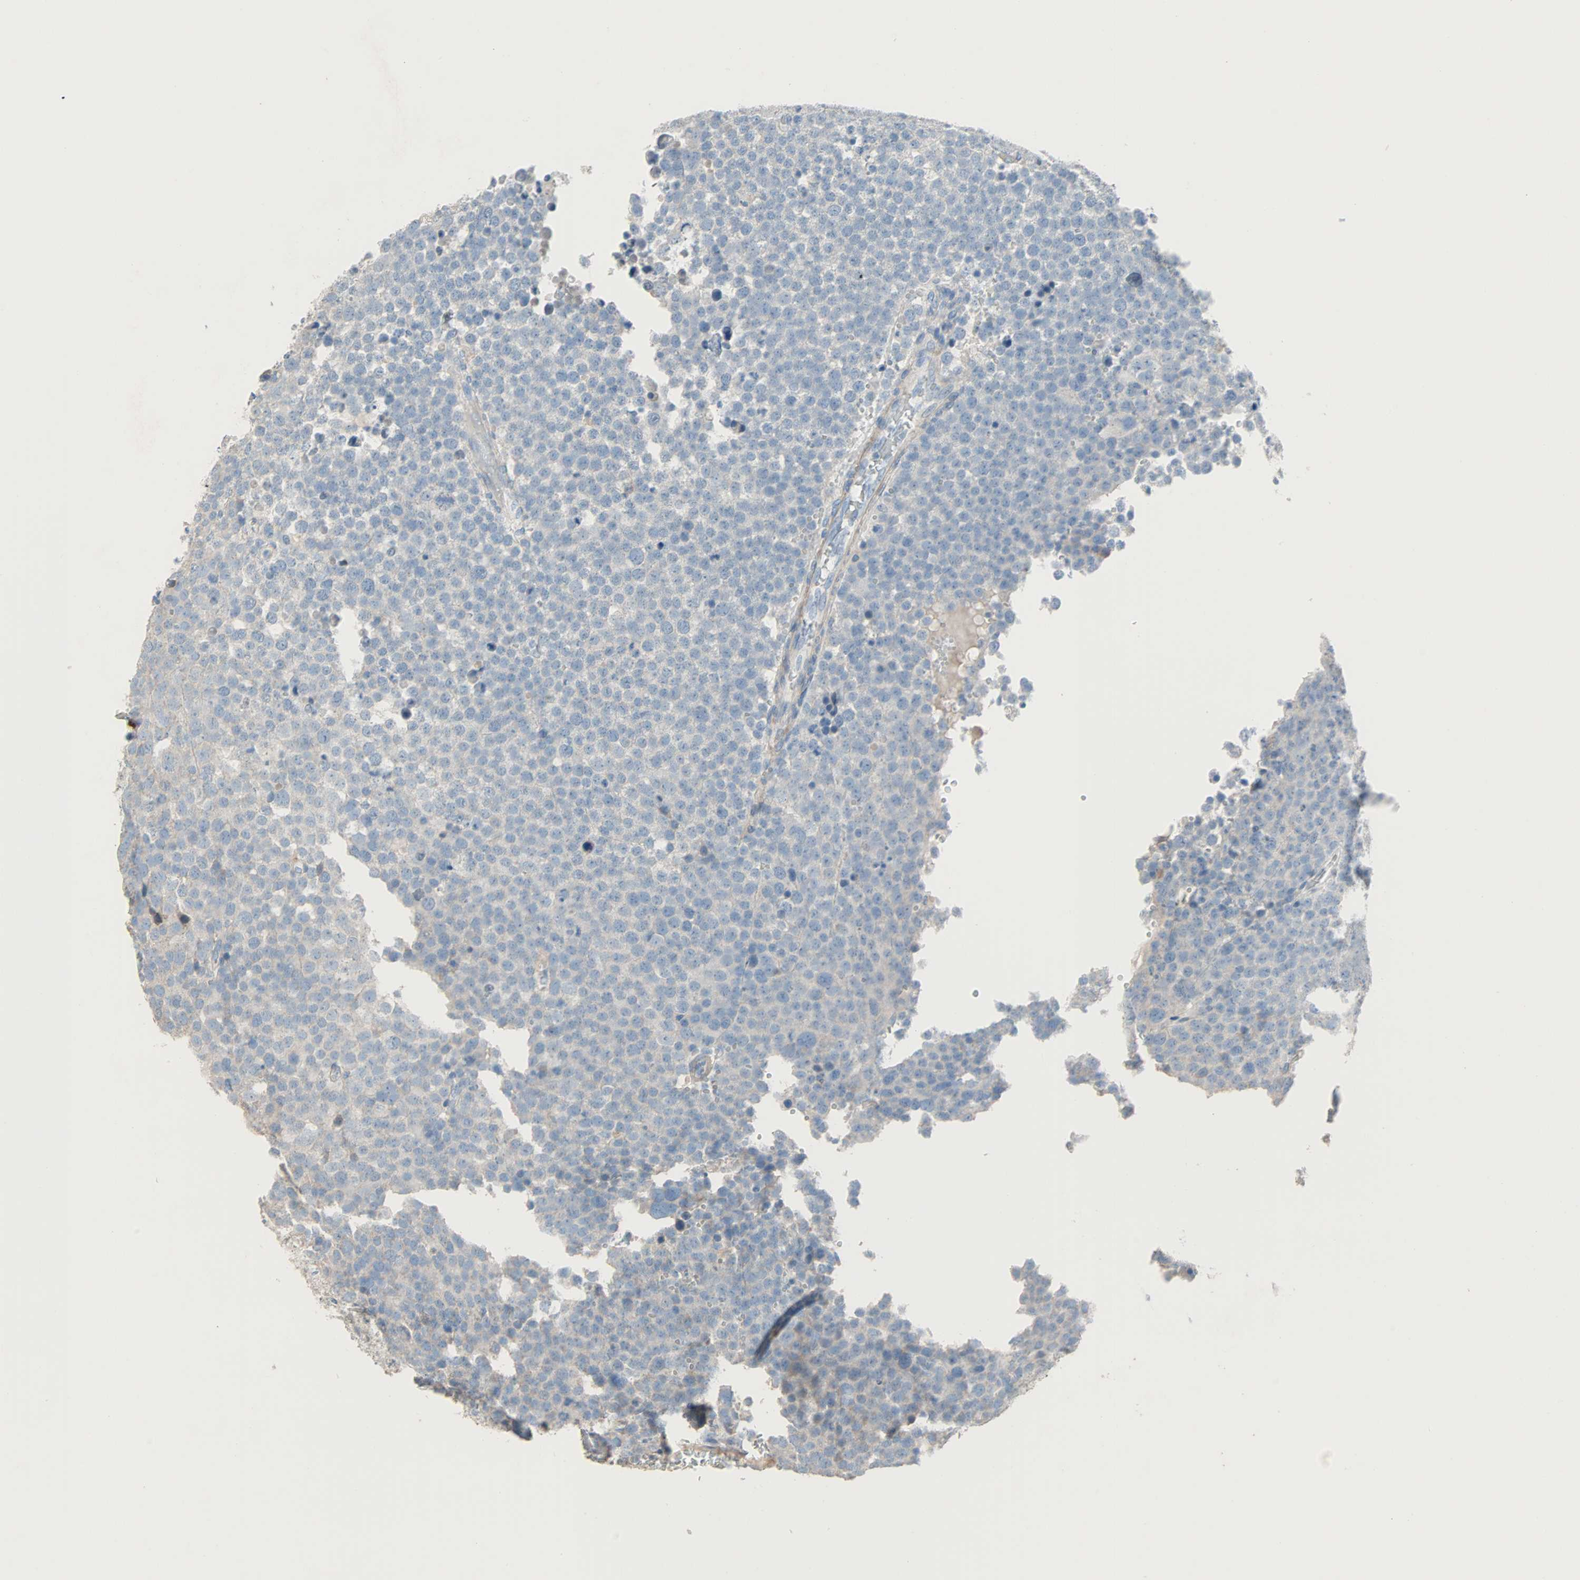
{"staining": {"intensity": "negative", "quantity": "none", "location": "none"}, "tissue": "testis cancer", "cell_type": "Tumor cells", "image_type": "cancer", "snomed": [{"axis": "morphology", "description": "Seminoma, NOS"}, {"axis": "topography", "description": "Testis"}], "caption": "Protein analysis of testis seminoma reveals no significant positivity in tumor cells. The staining was performed using DAB to visualize the protein expression in brown, while the nuclei were stained in blue with hematoxylin (Magnification: 20x).", "gene": "ACVRL1", "patient": {"sex": "male", "age": 71}}